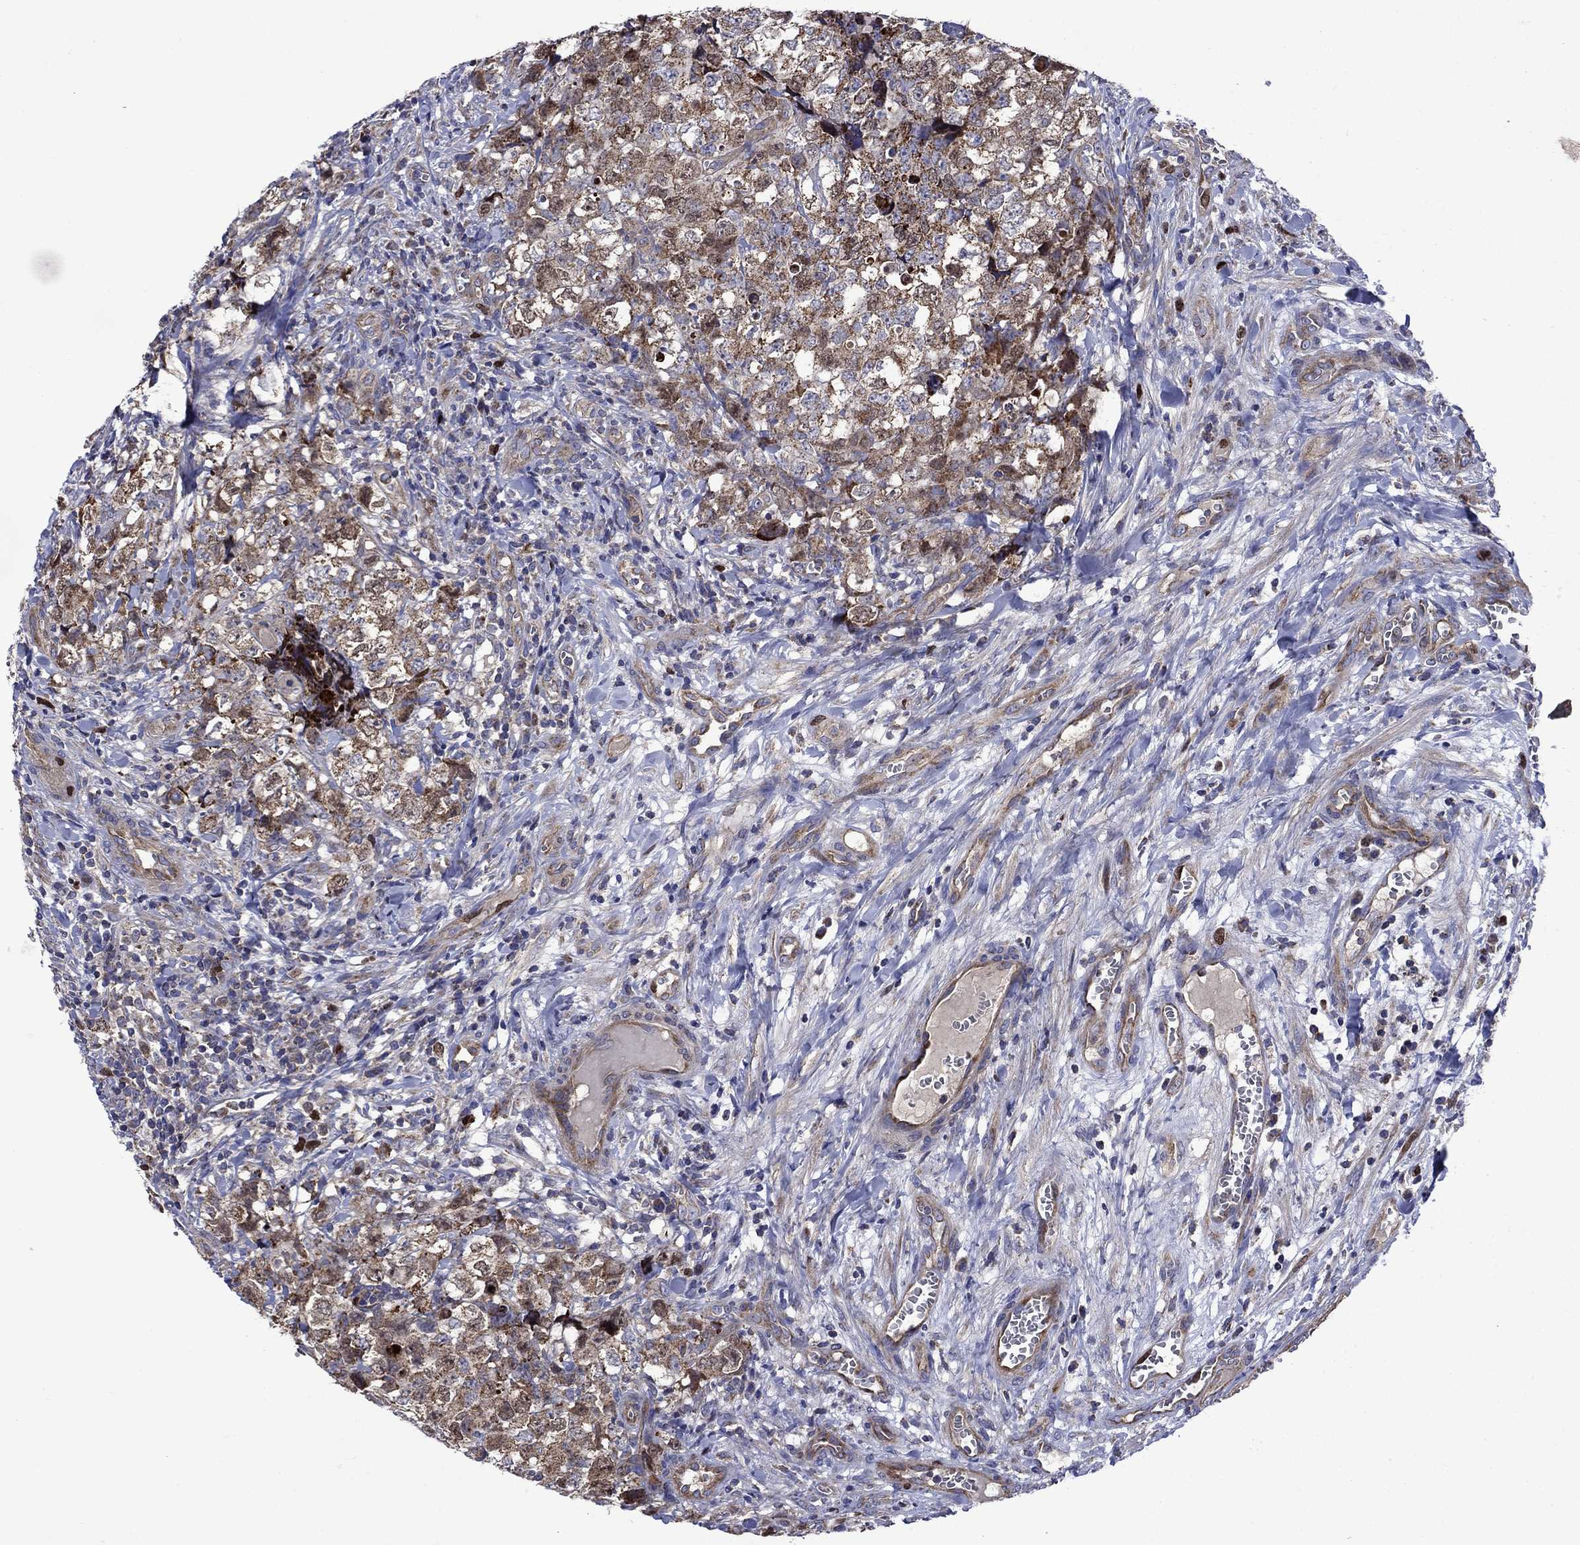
{"staining": {"intensity": "moderate", "quantity": "25%-75%", "location": "cytoplasmic/membranous"}, "tissue": "testis cancer", "cell_type": "Tumor cells", "image_type": "cancer", "snomed": [{"axis": "morphology", "description": "Carcinoma, Embryonal, NOS"}, {"axis": "topography", "description": "Testis"}], "caption": "Immunohistochemical staining of testis cancer (embryonal carcinoma) shows moderate cytoplasmic/membranous protein positivity in about 25%-75% of tumor cells.", "gene": "KIF22", "patient": {"sex": "male", "age": 23}}